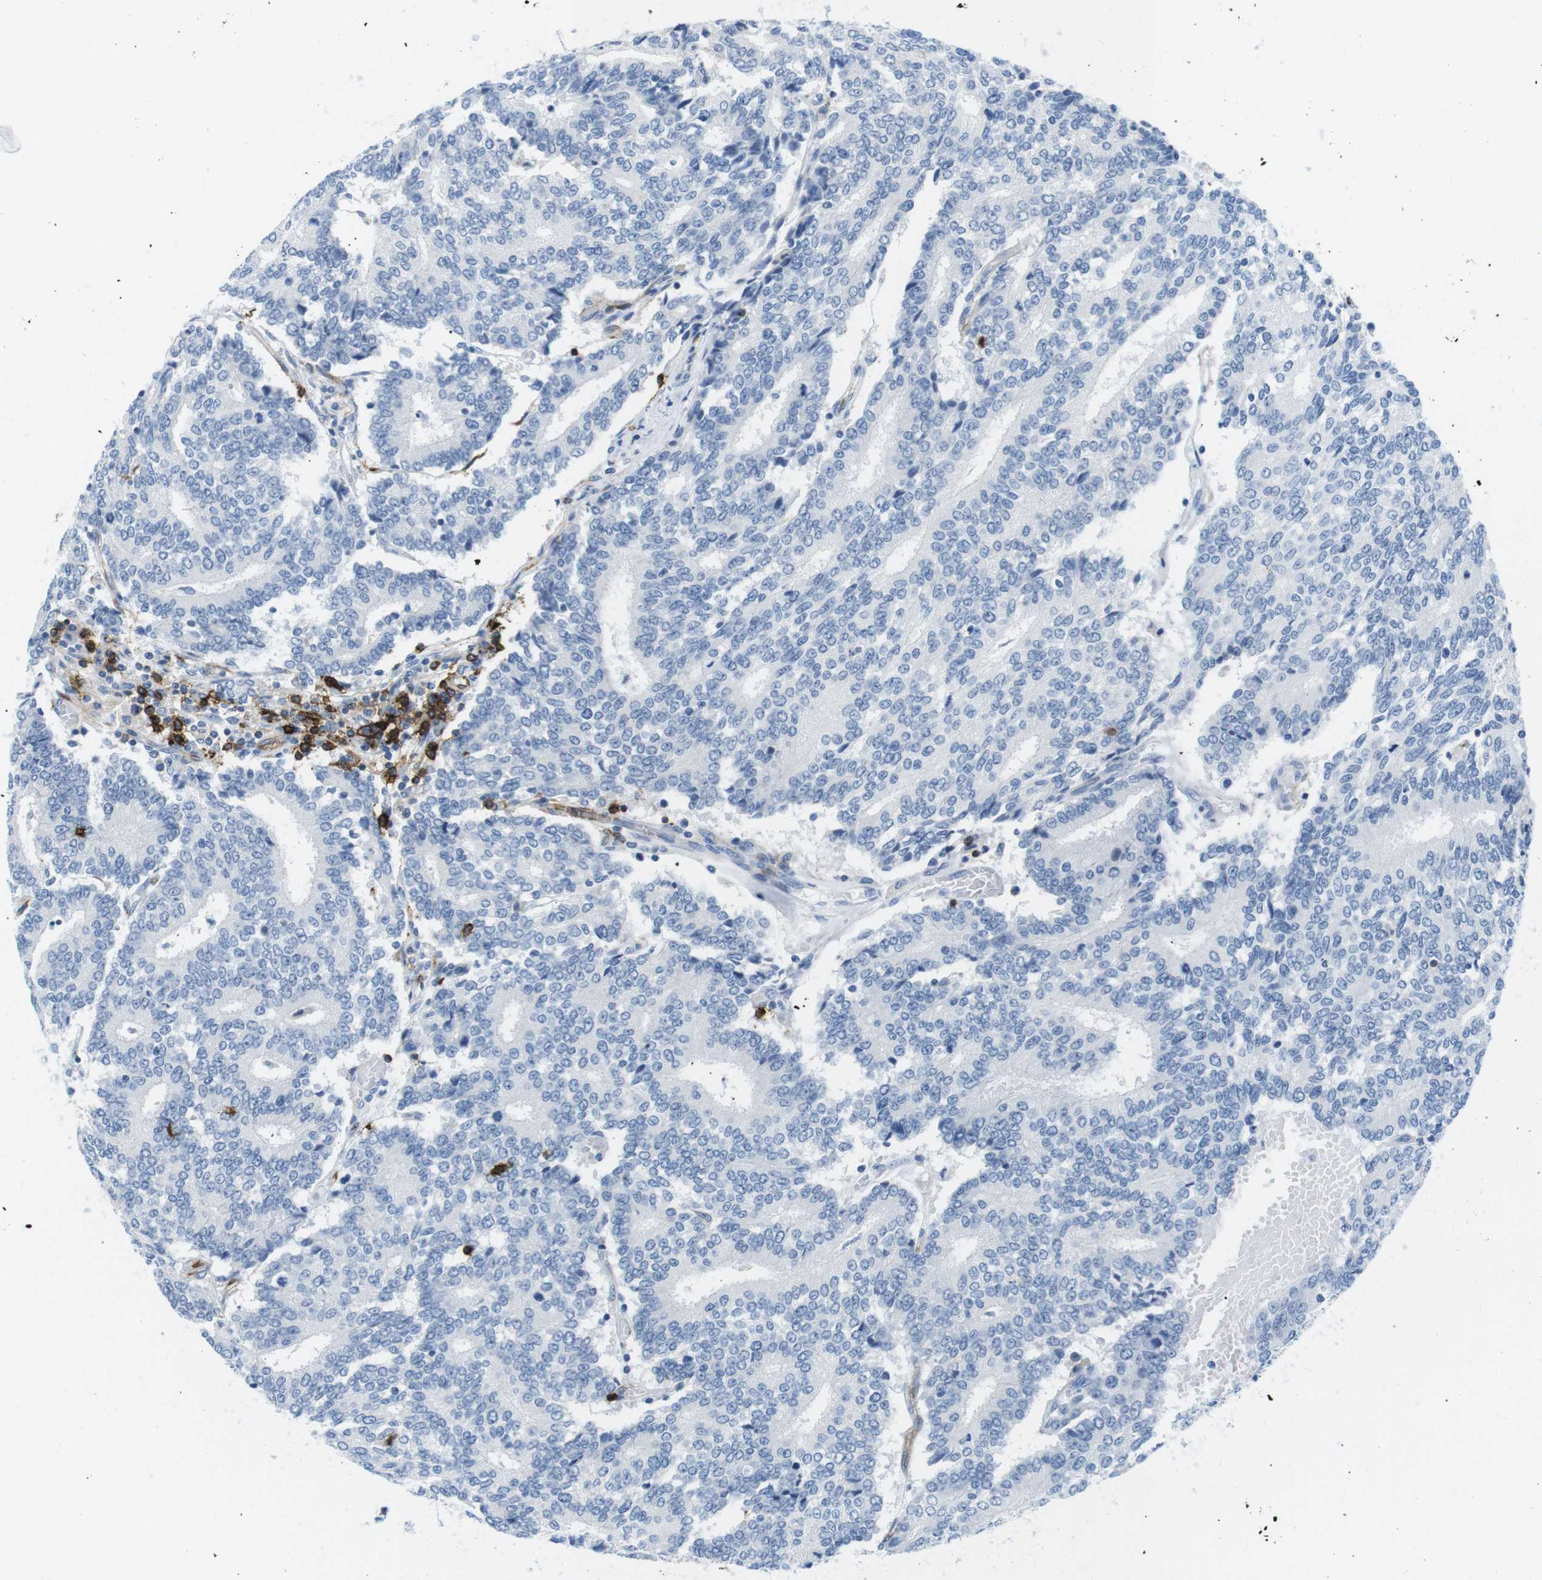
{"staining": {"intensity": "negative", "quantity": "none", "location": "none"}, "tissue": "prostate cancer", "cell_type": "Tumor cells", "image_type": "cancer", "snomed": [{"axis": "morphology", "description": "Normal tissue, NOS"}, {"axis": "morphology", "description": "Adenocarcinoma, High grade"}, {"axis": "topography", "description": "Prostate"}, {"axis": "topography", "description": "Seminal veicle"}], "caption": "Protein analysis of high-grade adenocarcinoma (prostate) exhibits no significant expression in tumor cells.", "gene": "TNFRSF4", "patient": {"sex": "male", "age": 55}}